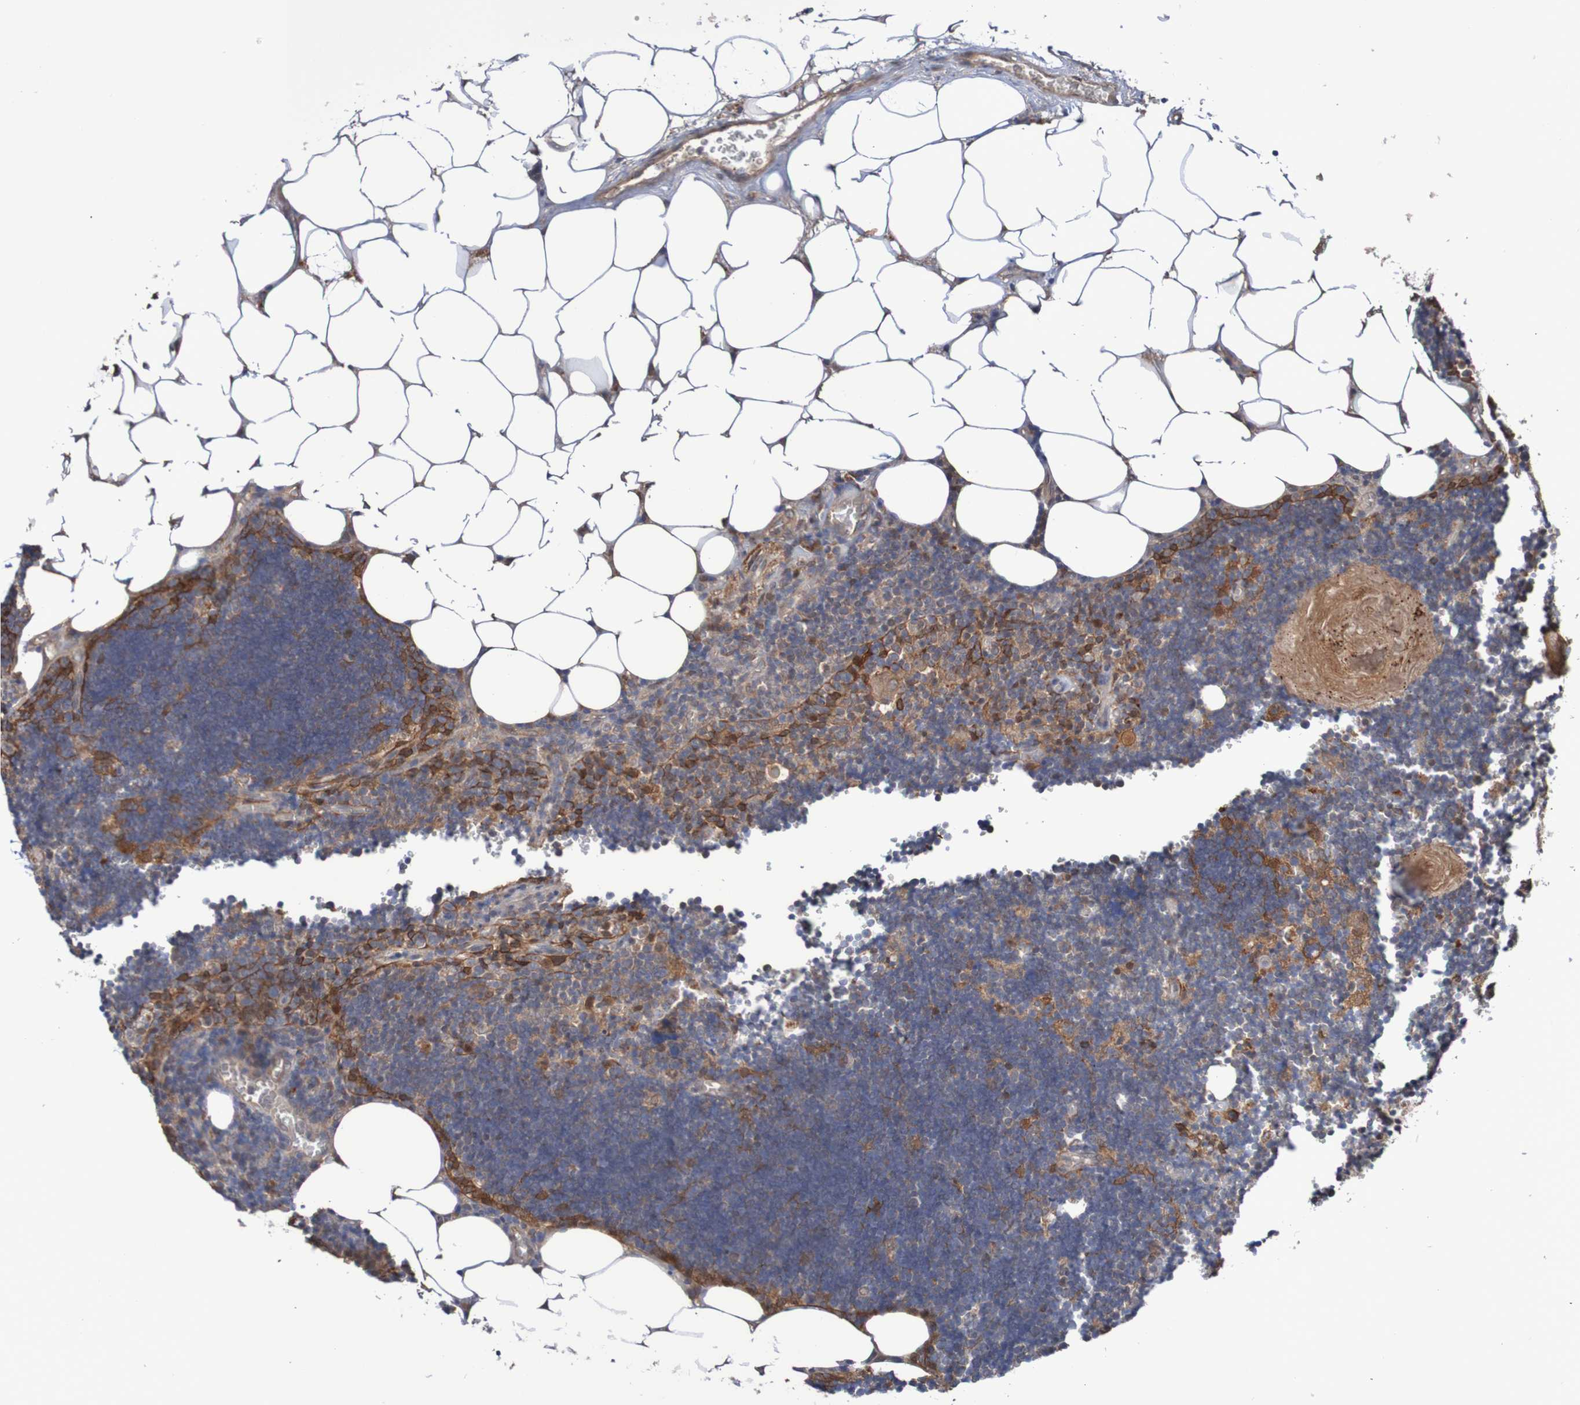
{"staining": {"intensity": "weak", "quantity": ">75%", "location": "cytoplasmic/membranous"}, "tissue": "lymph node", "cell_type": "Germinal center cells", "image_type": "normal", "snomed": [{"axis": "morphology", "description": "Normal tissue, NOS"}, {"axis": "topography", "description": "Lymph node"}], "caption": "Protein staining exhibits weak cytoplasmic/membranous staining in approximately >75% of germinal center cells in normal lymph node. The staining was performed using DAB to visualize the protein expression in brown, while the nuclei were stained in blue with hematoxylin (Magnification: 20x).", "gene": "PHPT1", "patient": {"sex": "male", "age": 33}}